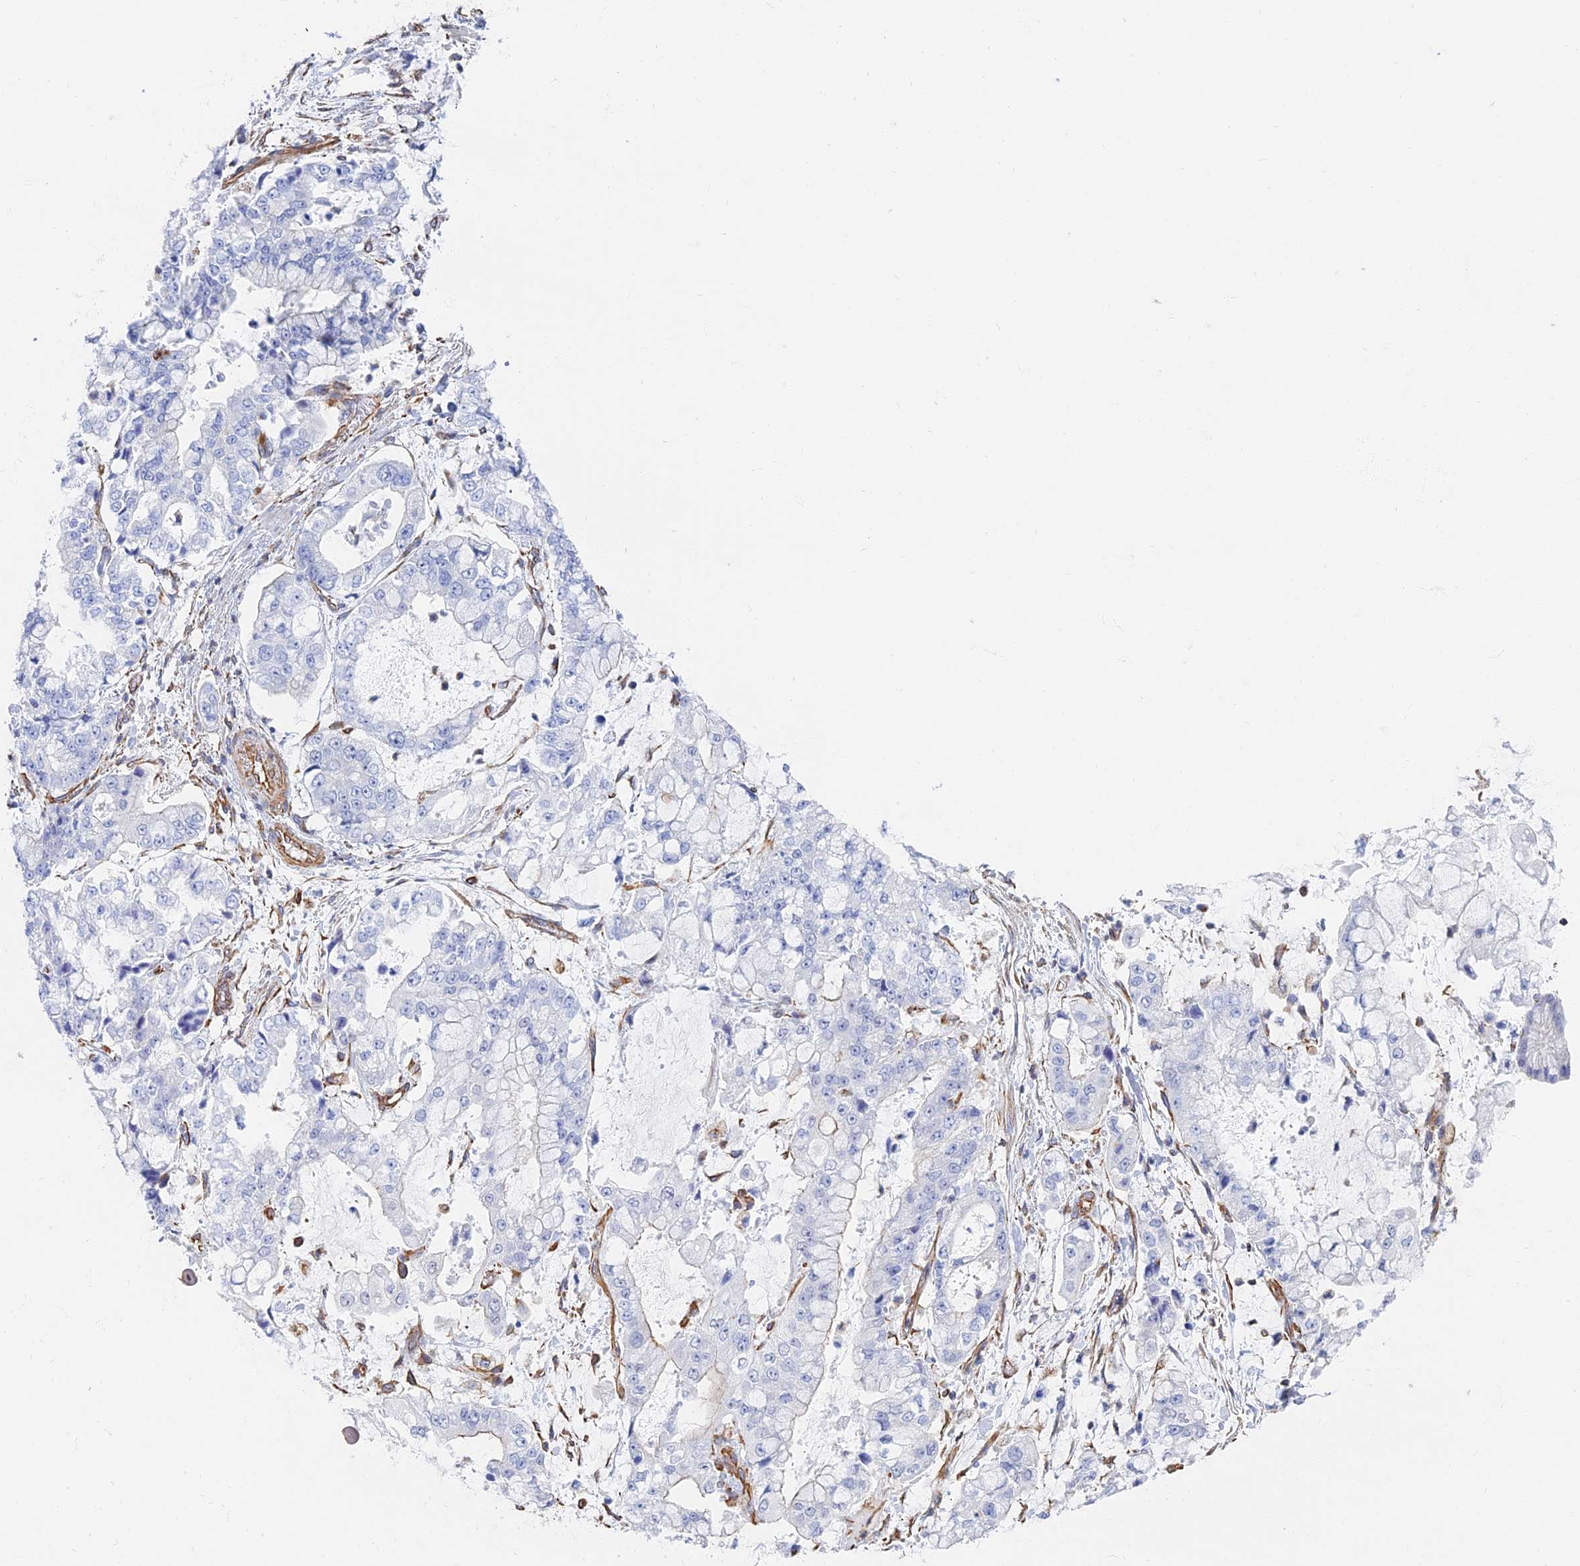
{"staining": {"intensity": "negative", "quantity": "none", "location": "none"}, "tissue": "stomach cancer", "cell_type": "Tumor cells", "image_type": "cancer", "snomed": [{"axis": "morphology", "description": "Adenocarcinoma, NOS"}, {"axis": "topography", "description": "Stomach"}], "caption": "High magnification brightfield microscopy of stomach cancer (adenocarcinoma) stained with DAB (3,3'-diaminobenzidine) (brown) and counterstained with hematoxylin (blue): tumor cells show no significant expression.", "gene": "RMC1", "patient": {"sex": "male", "age": 76}}